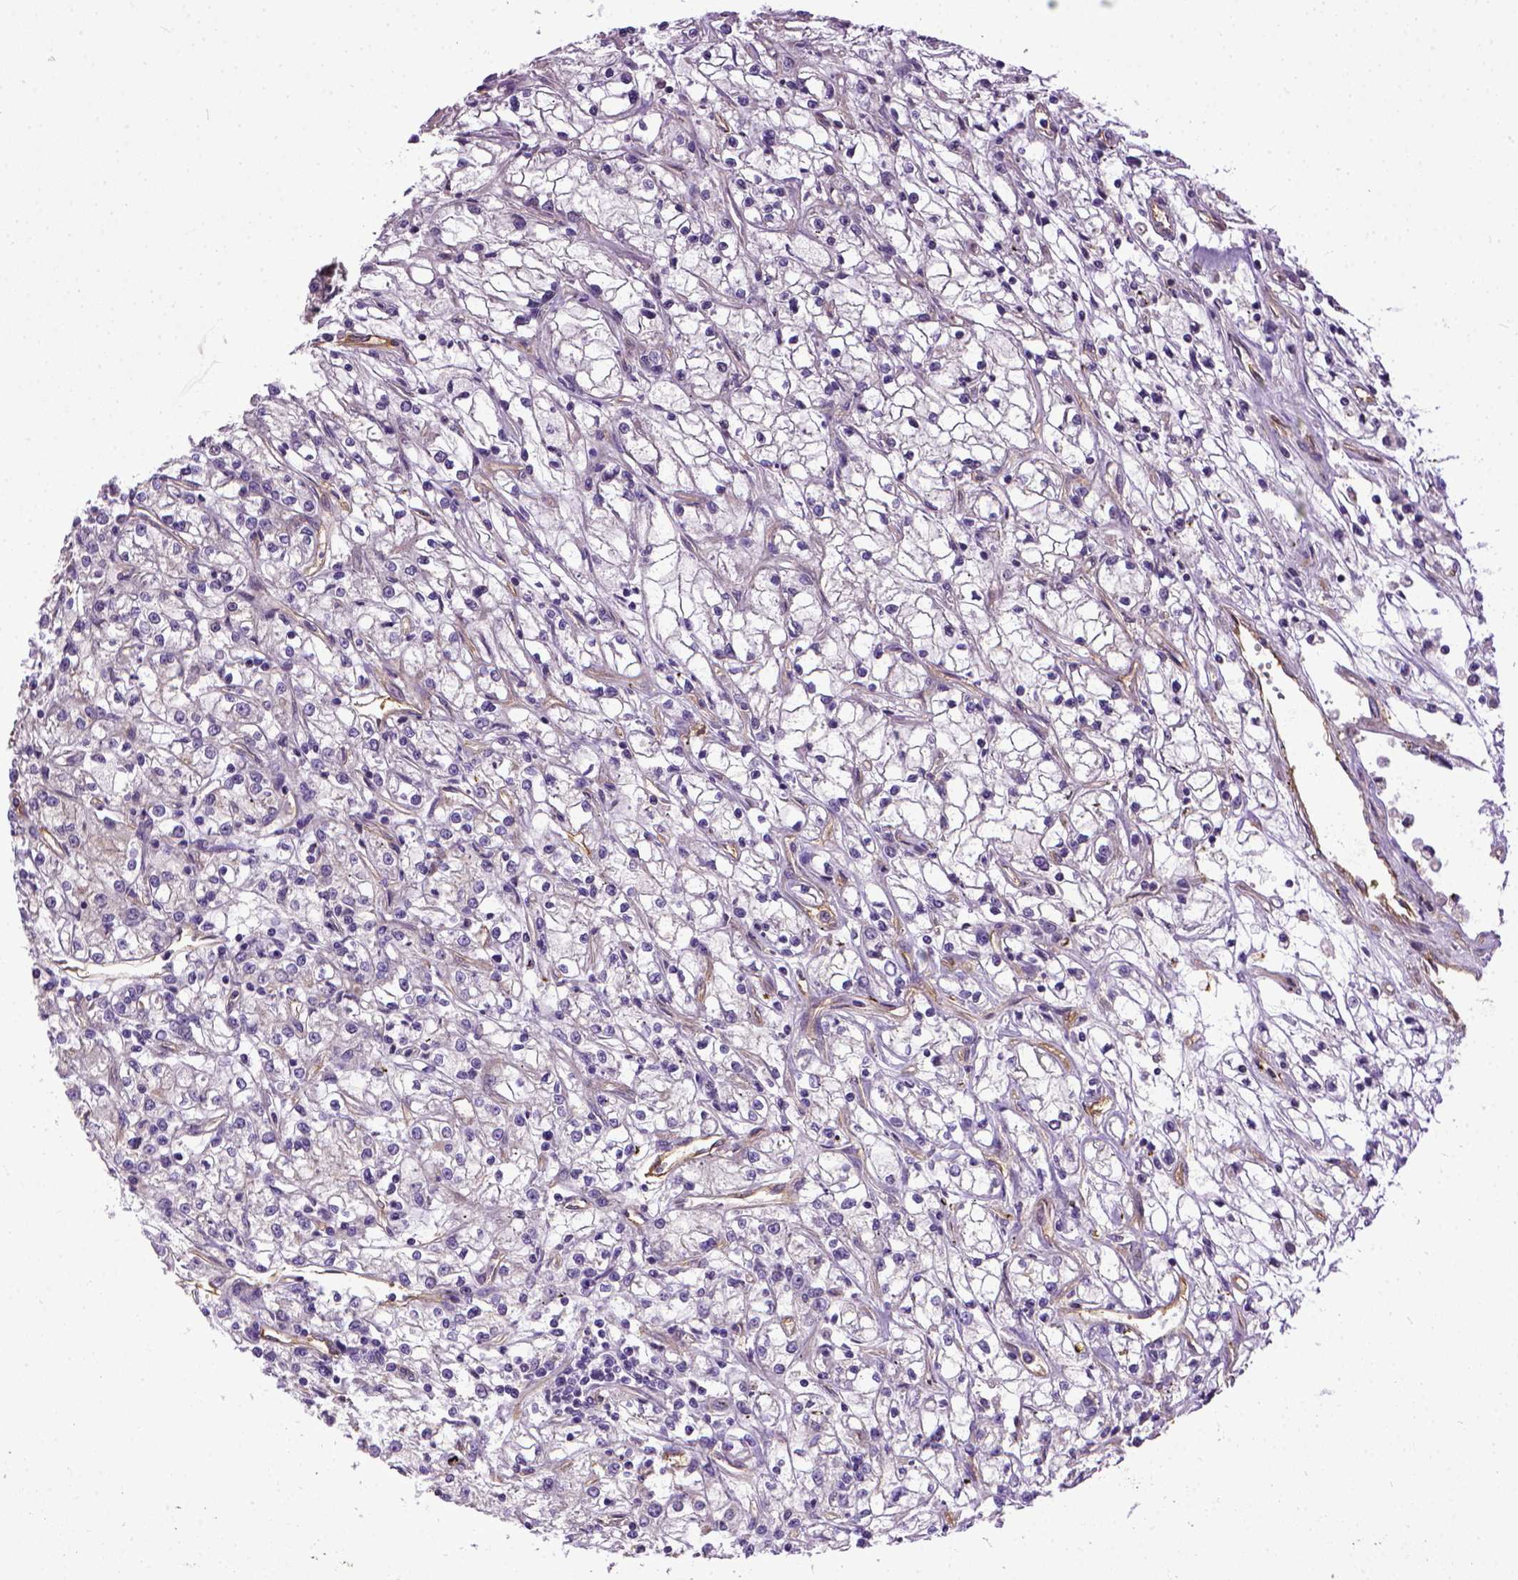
{"staining": {"intensity": "negative", "quantity": "none", "location": "none"}, "tissue": "renal cancer", "cell_type": "Tumor cells", "image_type": "cancer", "snomed": [{"axis": "morphology", "description": "Adenocarcinoma, NOS"}, {"axis": "topography", "description": "Kidney"}], "caption": "This is a photomicrograph of IHC staining of renal cancer, which shows no staining in tumor cells. (DAB (3,3'-diaminobenzidine) immunohistochemistry, high magnification).", "gene": "ENG", "patient": {"sex": "female", "age": 59}}